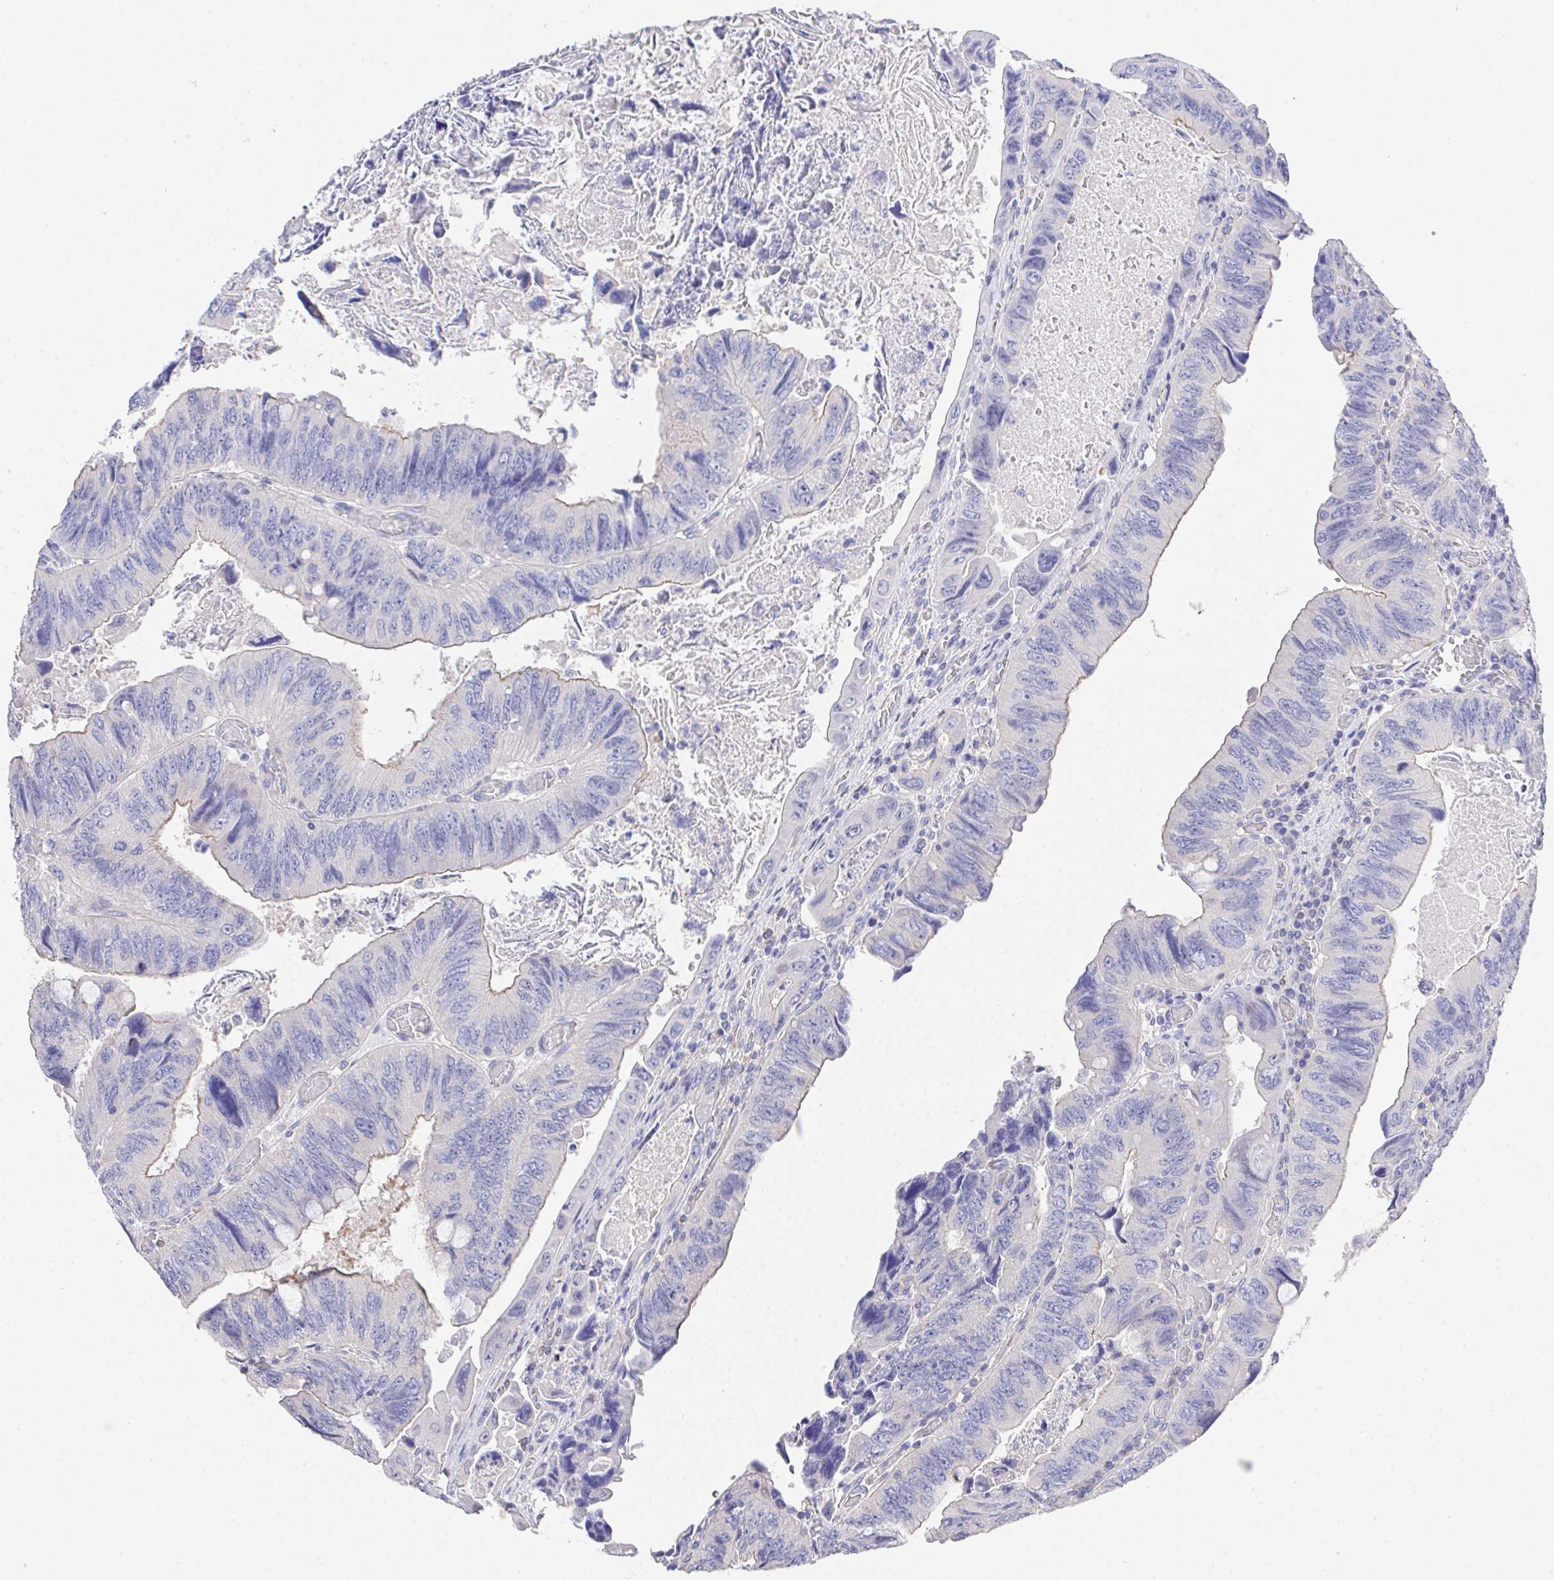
{"staining": {"intensity": "negative", "quantity": "none", "location": "none"}, "tissue": "colorectal cancer", "cell_type": "Tumor cells", "image_type": "cancer", "snomed": [{"axis": "morphology", "description": "Adenocarcinoma, NOS"}, {"axis": "topography", "description": "Colon"}], "caption": "This is an IHC histopathology image of adenocarcinoma (colorectal). There is no expression in tumor cells.", "gene": "PRG3", "patient": {"sex": "female", "age": 84}}